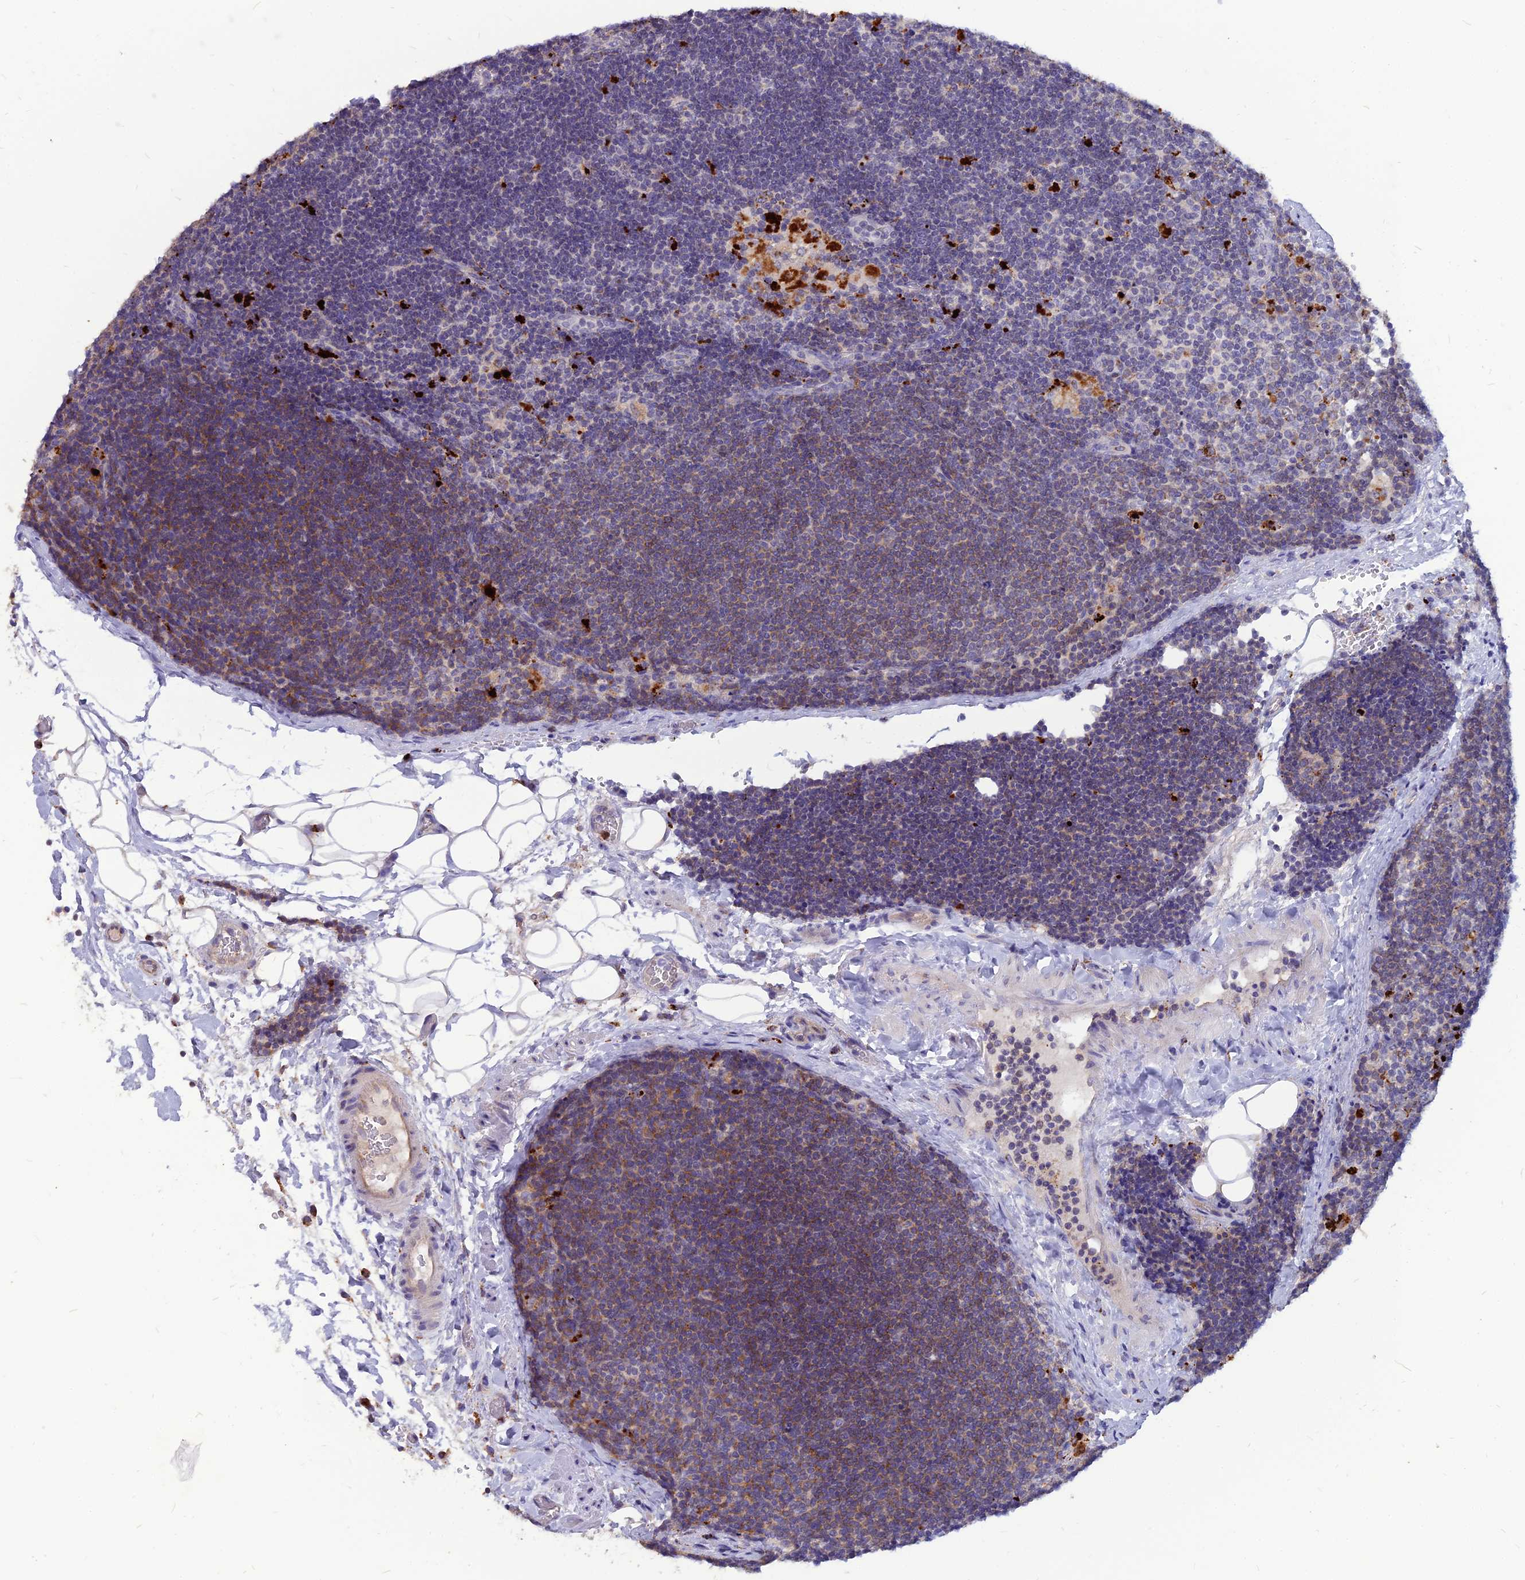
{"staining": {"intensity": "moderate", "quantity": "25%-75%", "location": "cytoplasmic/membranous"}, "tissue": "lymph node", "cell_type": "Germinal center cells", "image_type": "normal", "snomed": [{"axis": "morphology", "description": "Normal tissue, NOS"}, {"axis": "topography", "description": "Lymph node"}], "caption": "Germinal center cells show medium levels of moderate cytoplasmic/membranous expression in about 25%-75% of cells in normal human lymph node. (DAB (3,3'-diaminobenzidine) = brown stain, brightfield microscopy at high magnification).", "gene": "PCED1B", "patient": {"sex": "male", "age": 24}}